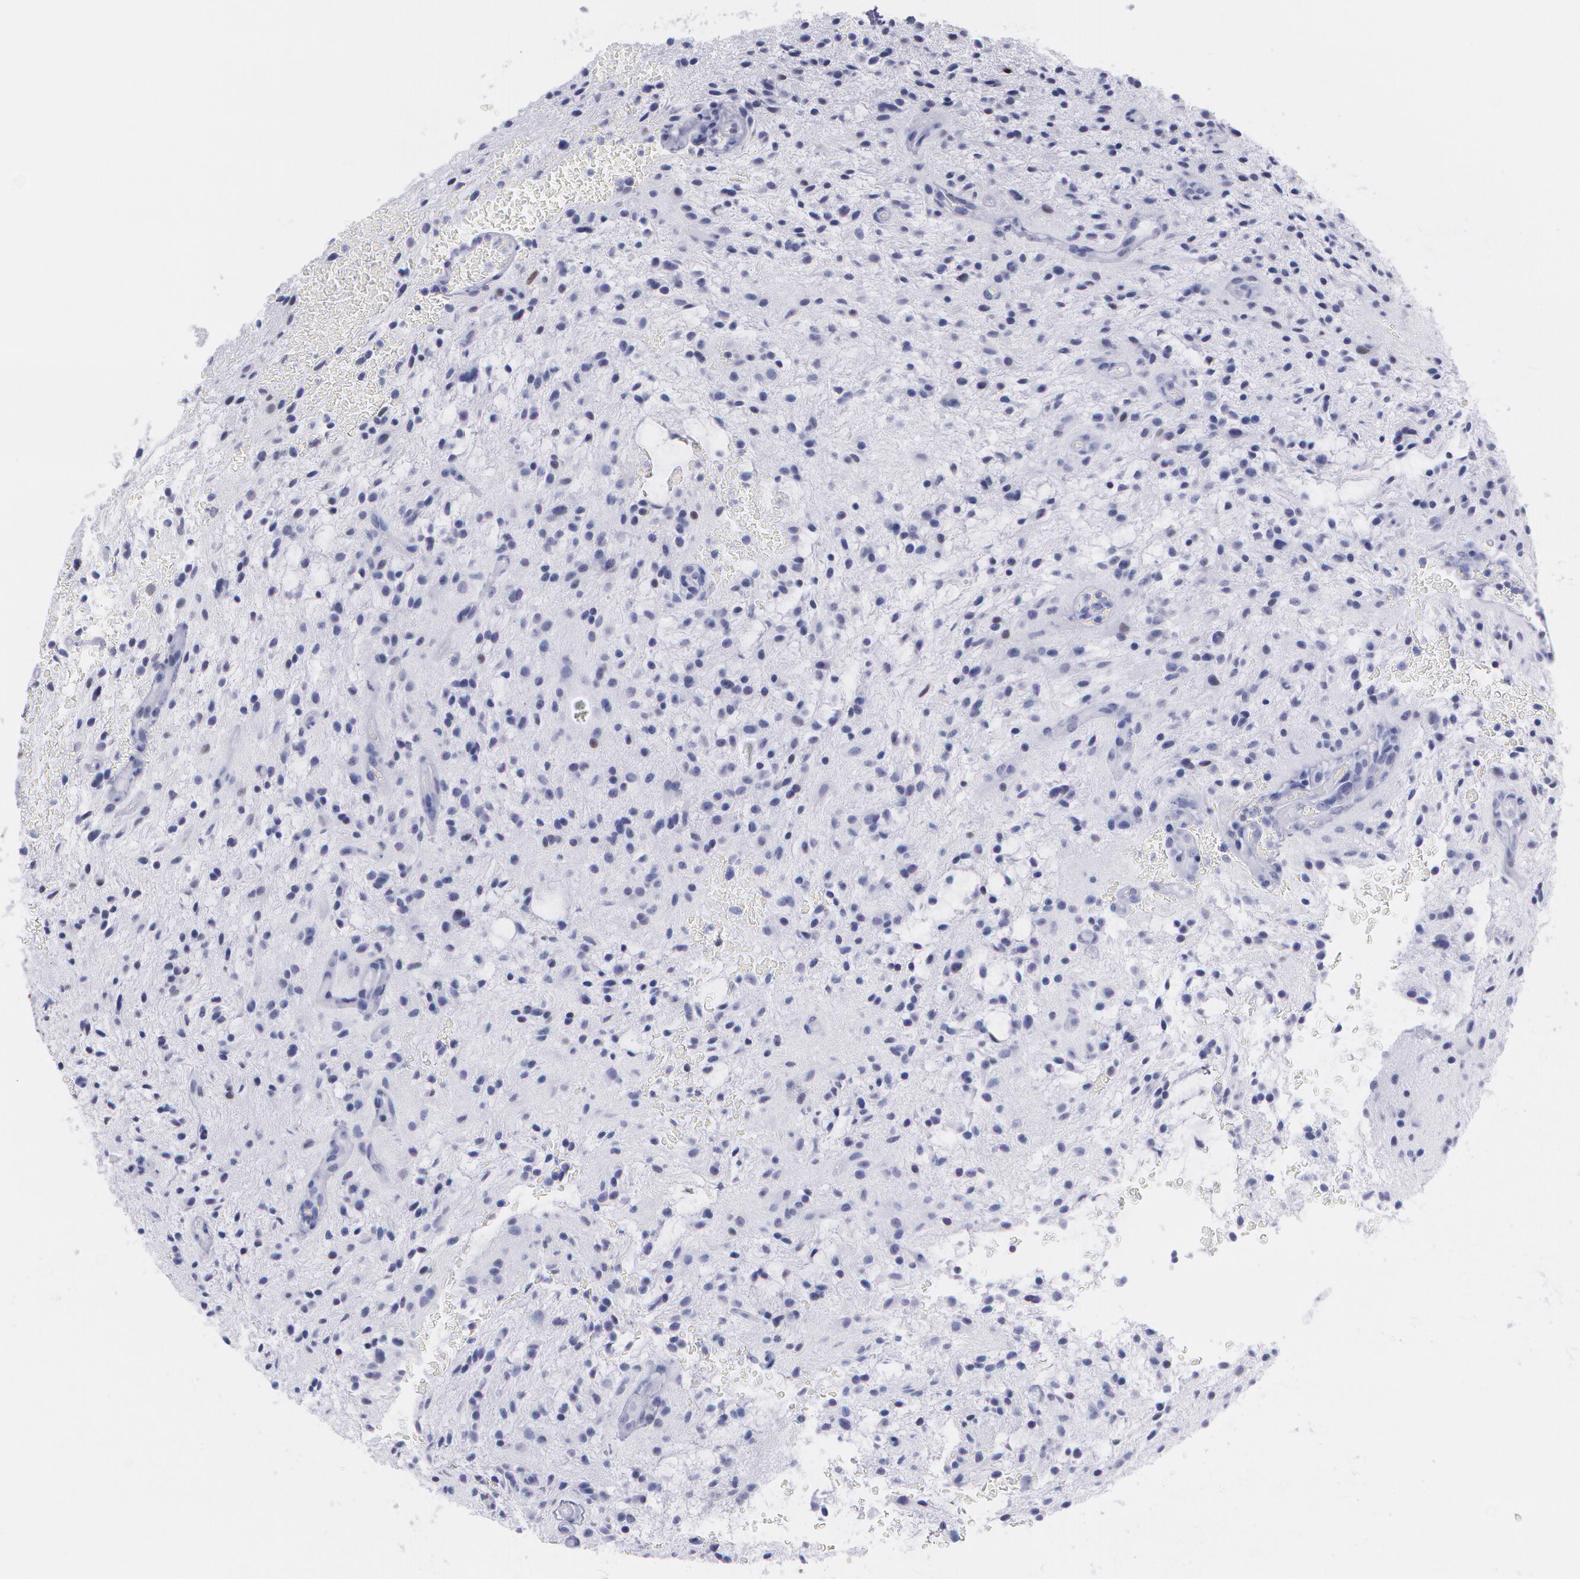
{"staining": {"intensity": "negative", "quantity": "none", "location": "none"}, "tissue": "glioma", "cell_type": "Tumor cells", "image_type": "cancer", "snomed": [{"axis": "morphology", "description": "Glioma, malignant, NOS"}, {"axis": "topography", "description": "Cerebellum"}], "caption": "A high-resolution histopathology image shows IHC staining of glioma, which displays no significant staining in tumor cells.", "gene": "TP53", "patient": {"sex": "female", "age": 10}}